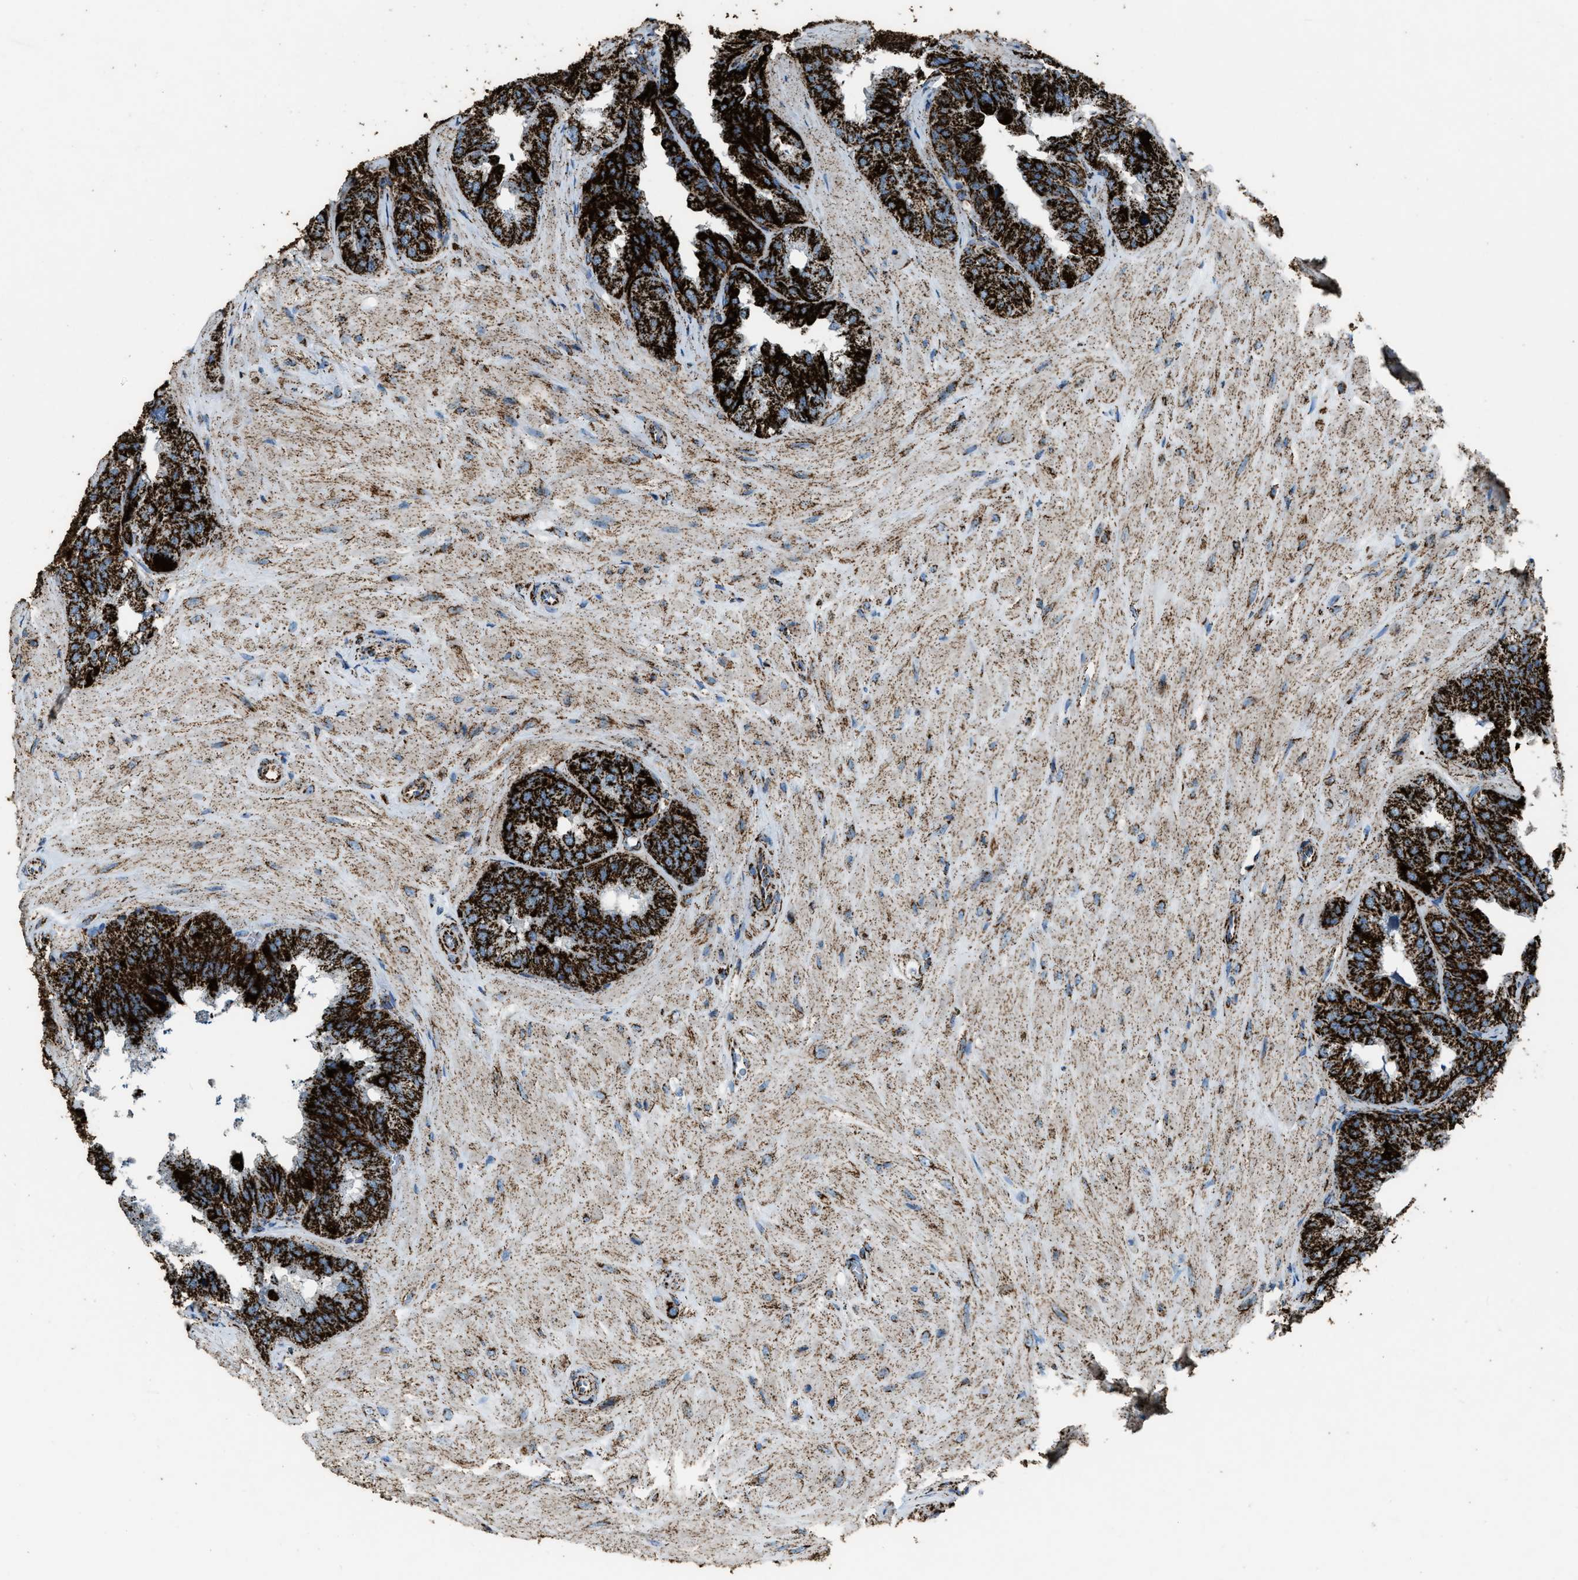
{"staining": {"intensity": "strong", "quantity": ">75%", "location": "cytoplasmic/membranous"}, "tissue": "seminal vesicle", "cell_type": "Glandular cells", "image_type": "normal", "snomed": [{"axis": "morphology", "description": "Normal tissue, NOS"}, {"axis": "topography", "description": "Prostate"}, {"axis": "topography", "description": "Seminal veicle"}], "caption": "DAB (3,3'-diaminobenzidine) immunohistochemical staining of unremarkable seminal vesicle demonstrates strong cytoplasmic/membranous protein positivity in approximately >75% of glandular cells. The staining was performed using DAB to visualize the protein expression in brown, while the nuclei were stained in blue with hematoxylin (Magnification: 20x).", "gene": "MDH2", "patient": {"sex": "male", "age": 51}}